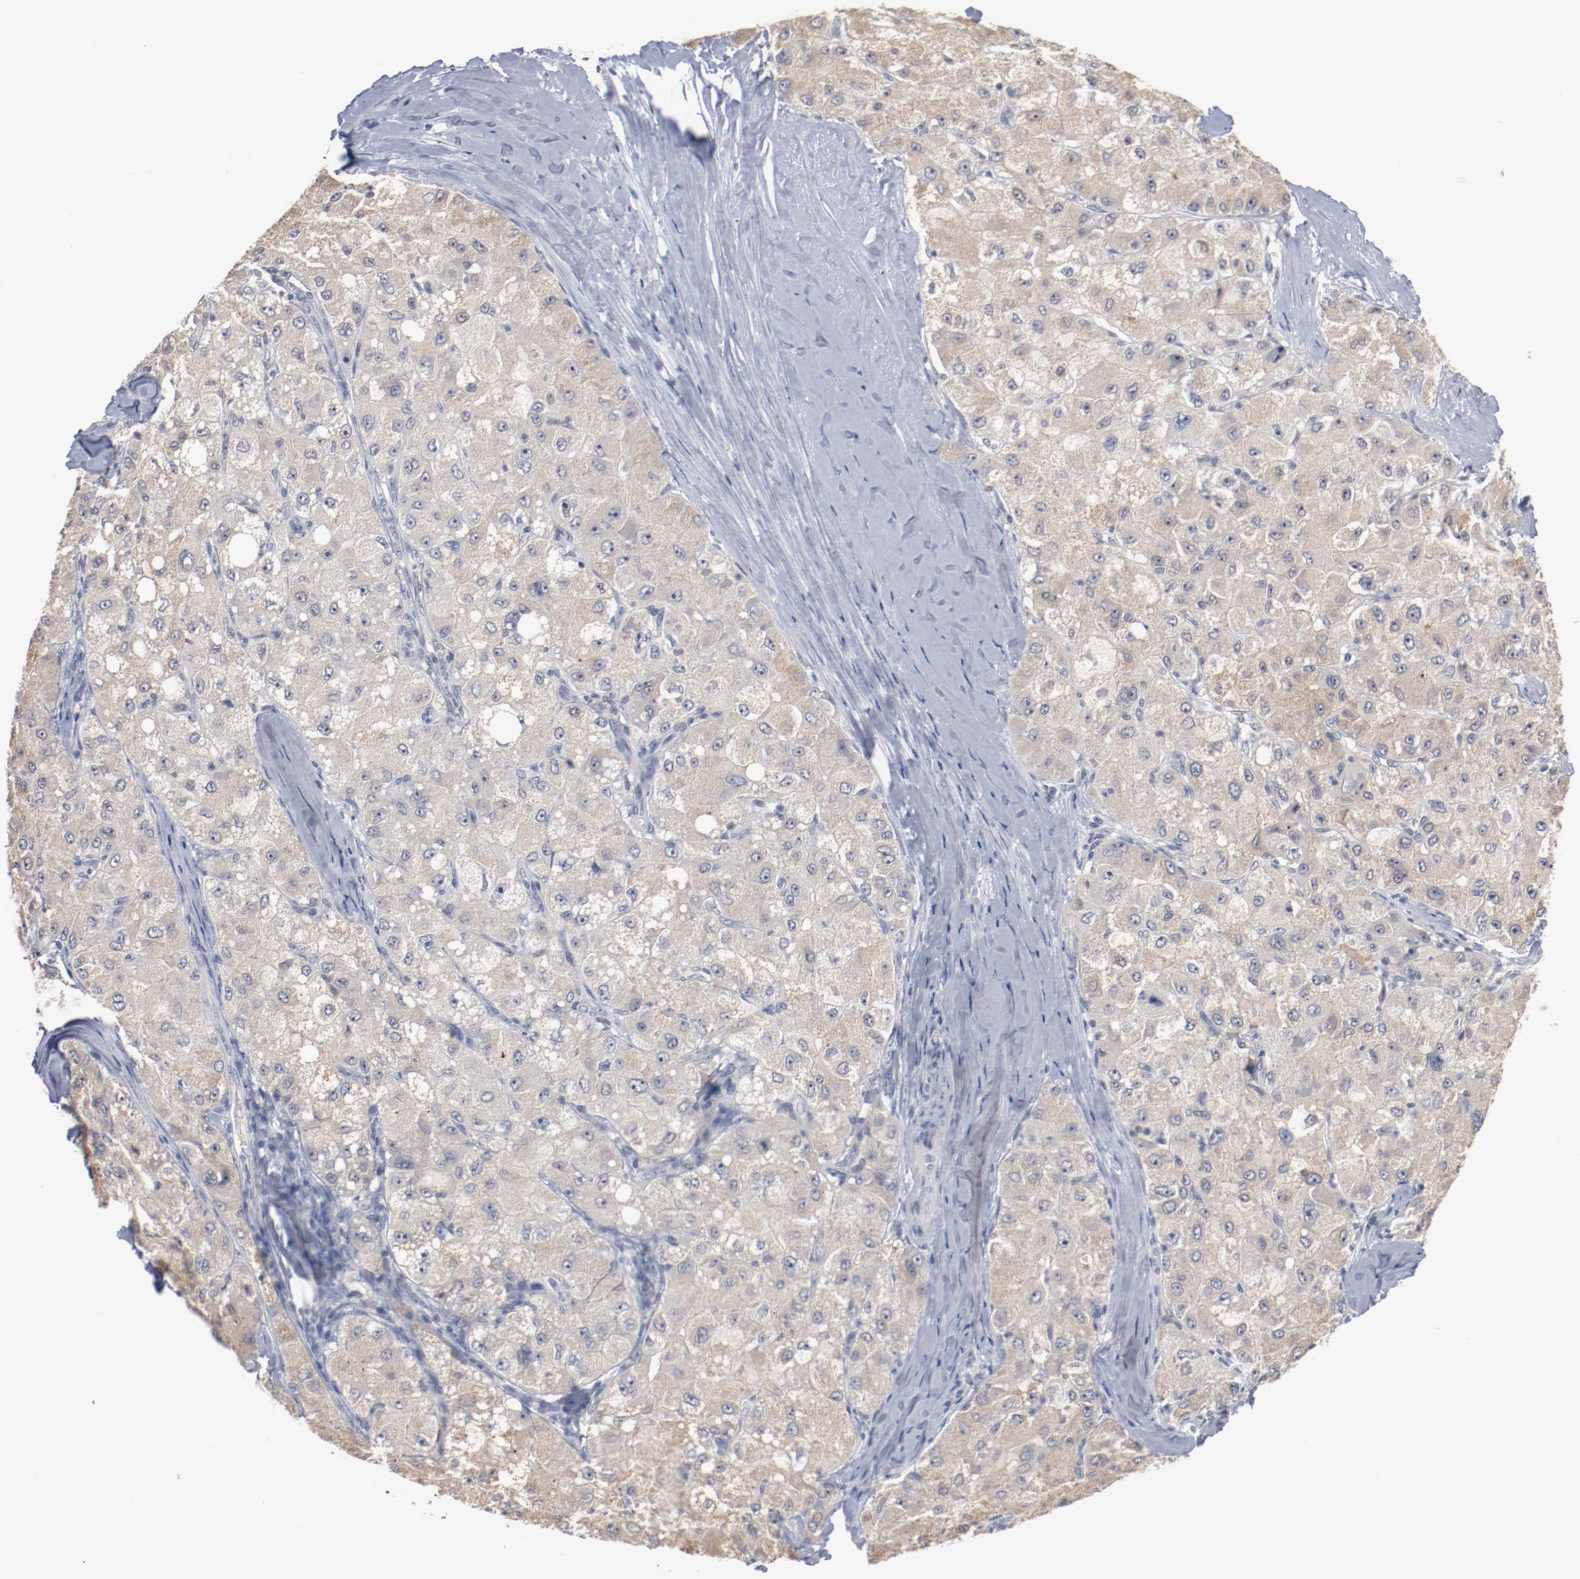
{"staining": {"intensity": "negative", "quantity": "none", "location": "none"}, "tissue": "liver cancer", "cell_type": "Tumor cells", "image_type": "cancer", "snomed": [{"axis": "morphology", "description": "Carcinoma, Hepatocellular, NOS"}, {"axis": "topography", "description": "Liver"}], "caption": "Image shows no significant protein positivity in tumor cells of hepatocellular carcinoma (liver).", "gene": "ERICH1", "patient": {"sex": "male", "age": 80}}